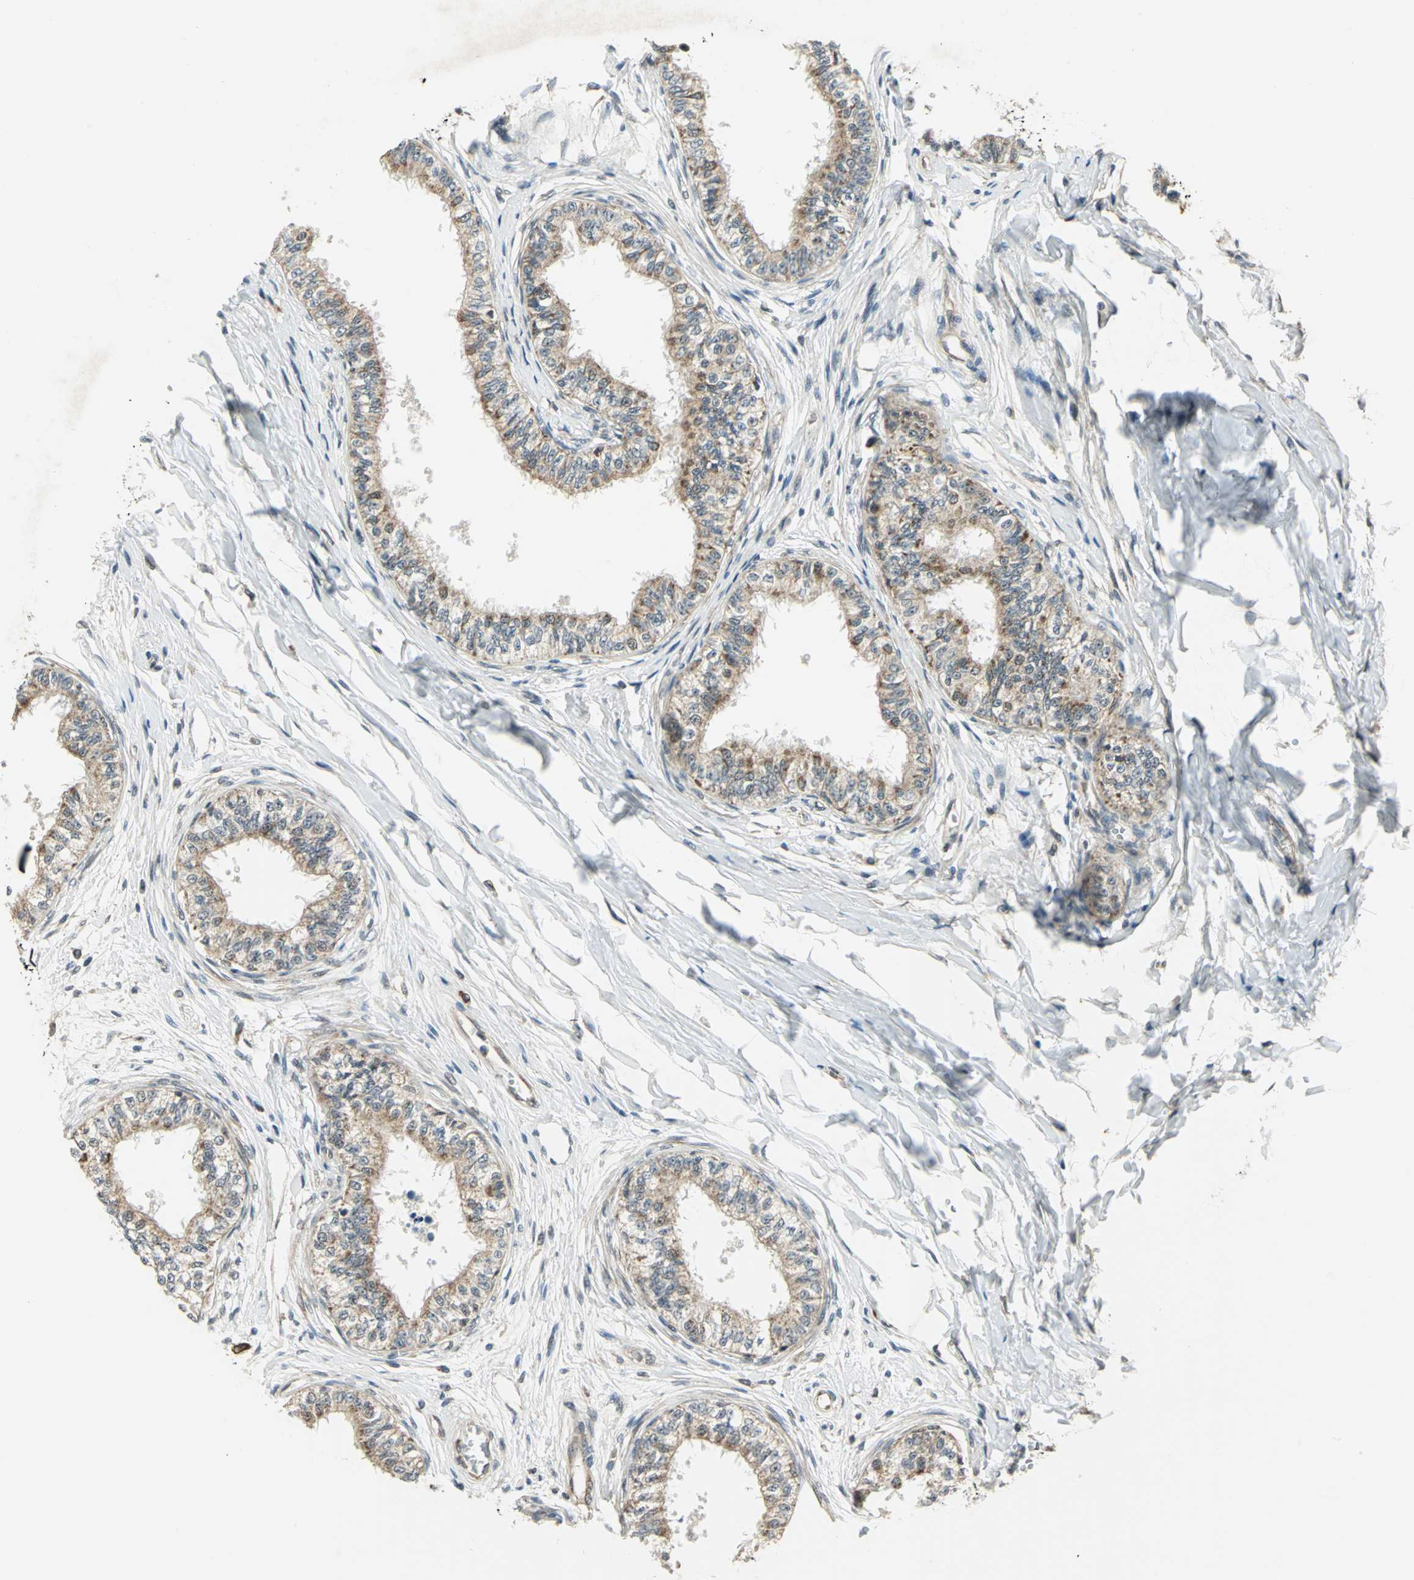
{"staining": {"intensity": "moderate", "quantity": ">75%", "location": "cytoplasmic/membranous"}, "tissue": "epididymis", "cell_type": "Glandular cells", "image_type": "normal", "snomed": [{"axis": "morphology", "description": "Normal tissue, NOS"}, {"axis": "morphology", "description": "Adenocarcinoma, metastatic, NOS"}, {"axis": "topography", "description": "Testis"}, {"axis": "topography", "description": "Epididymis"}], "caption": "This image demonstrates unremarkable epididymis stained with immunohistochemistry to label a protein in brown. The cytoplasmic/membranous of glandular cells show moderate positivity for the protein. Nuclei are counter-stained blue.", "gene": "PLAGL2", "patient": {"sex": "male", "age": 26}}